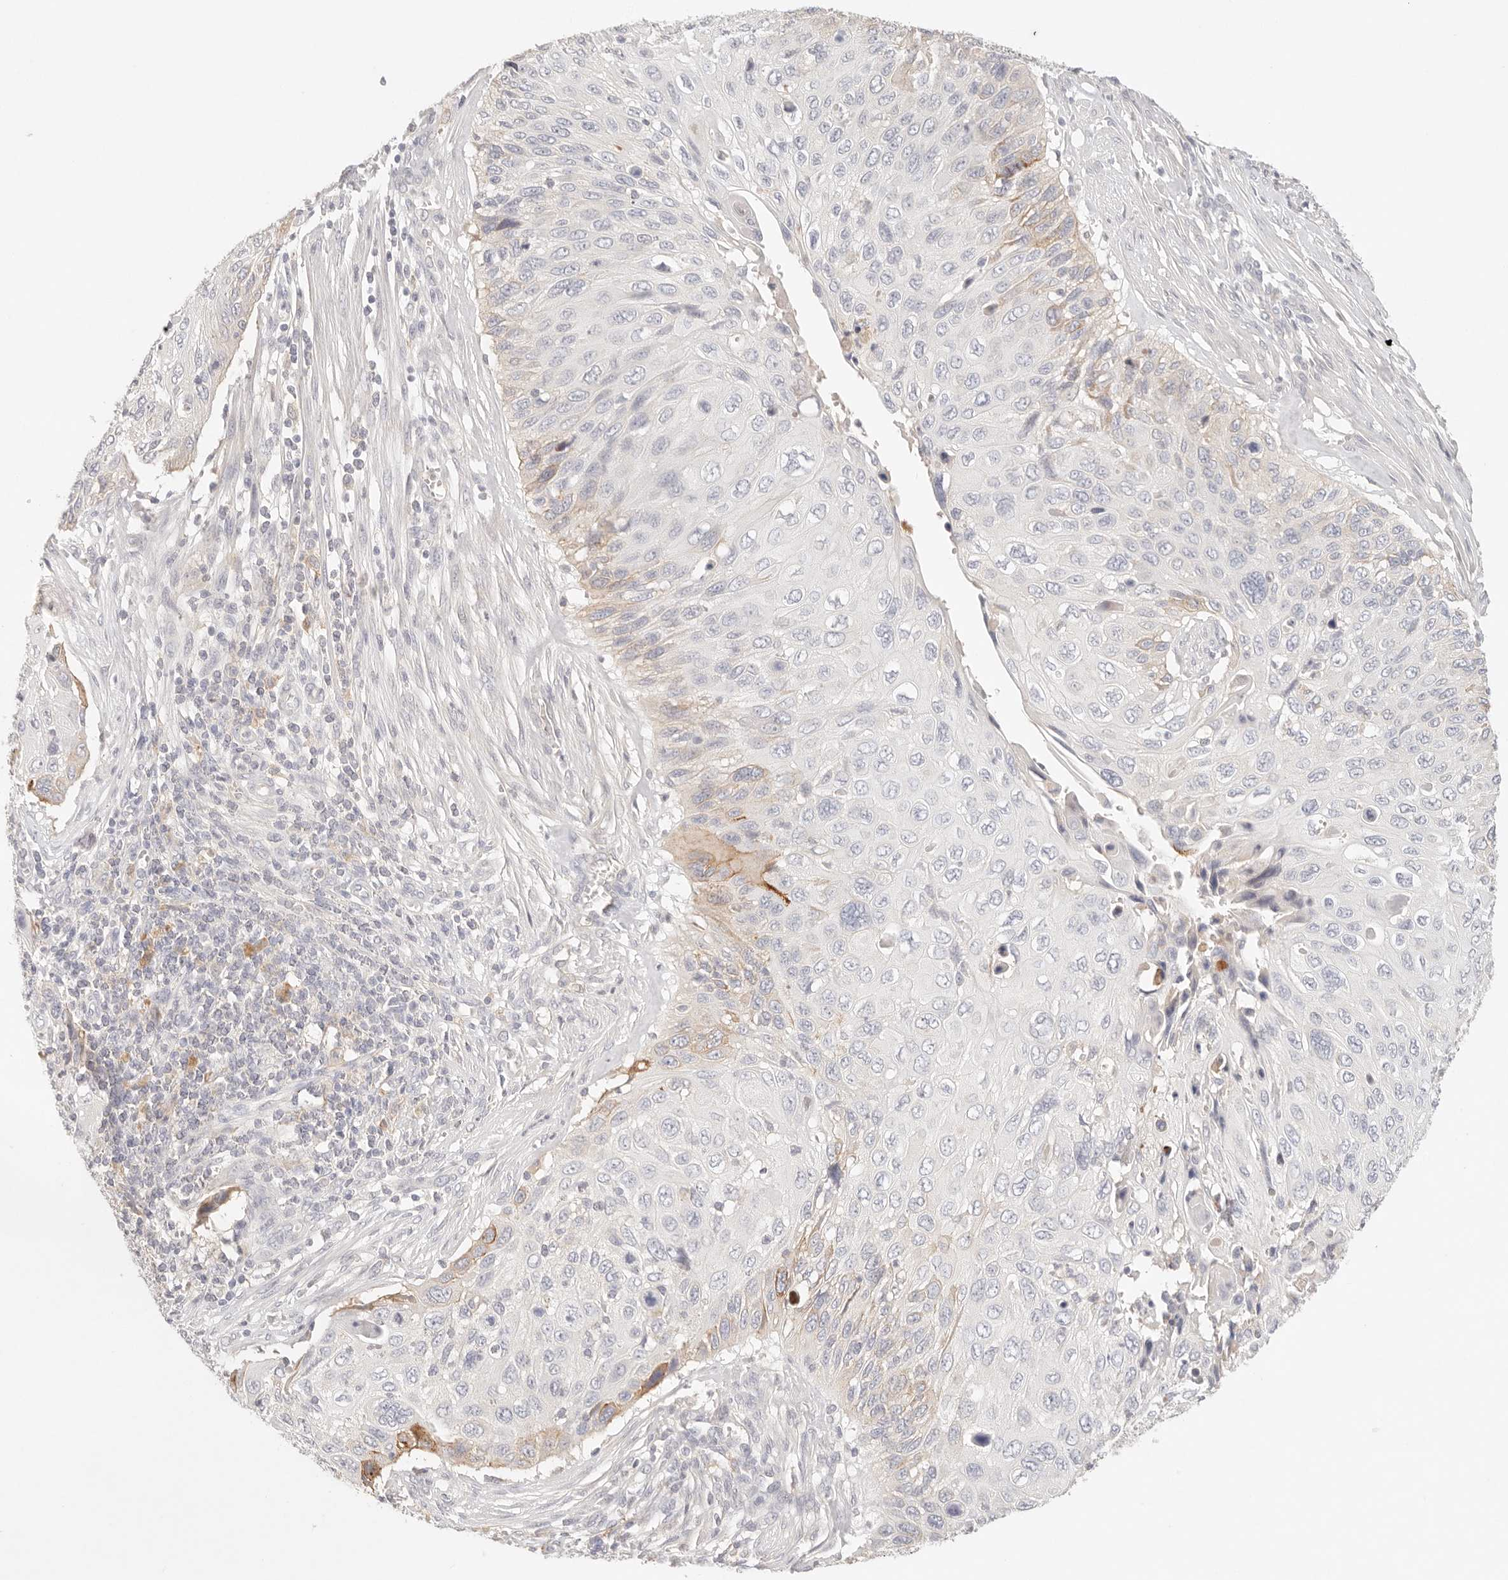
{"staining": {"intensity": "moderate", "quantity": "<25%", "location": "cytoplasmic/membranous"}, "tissue": "cervical cancer", "cell_type": "Tumor cells", "image_type": "cancer", "snomed": [{"axis": "morphology", "description": "Squamous cell carcinoma, NOS"}, {"axis": "topography", "description": "Cervix"}], "caption": "An image showing moderate cytoplasmic/membranous expression in approximately <25% of tumor cells in squamous cell carcinoma (cervical), as visualized by brown immunohistochemical staining.", "gene": "CEP120", "patient": {"sex": "female", "age": 70}}